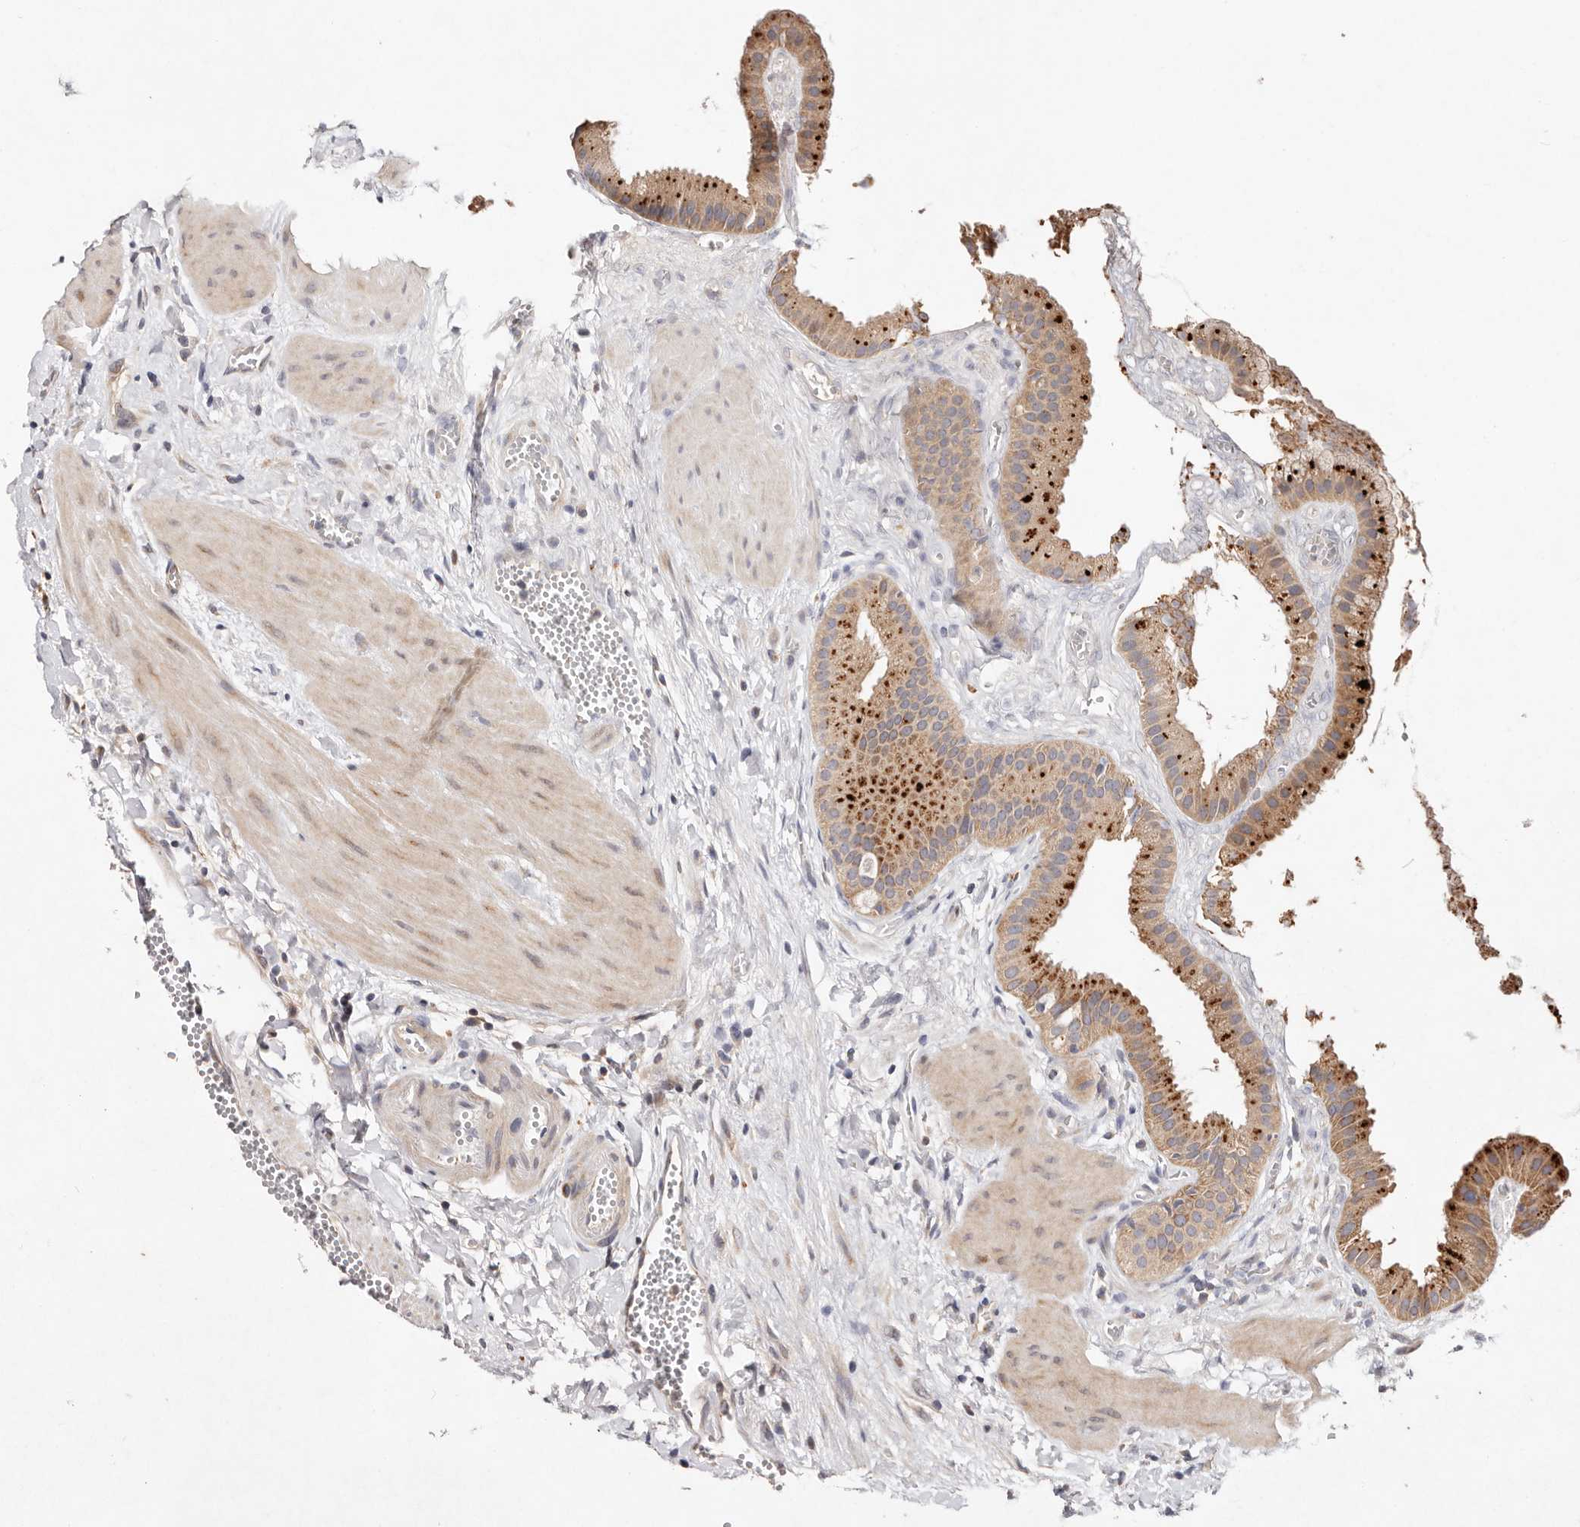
{"staining": {"intensity": "strong", "quantity": ">75%", "location": "cytoplasmic/membranous"}, "tissue": "gallbladder", "cell_type": "Glandular cells", "image_type": "normal", "snomed": [{"axis": "morphology", "description": "Normal tissue, NOS"}, {"axis": "topography", "description": "Gallbladder"}], "caption": "Immunohistochemical staining of unremarkable gallbladder demonstrates >75% levels of strong cytoplasmic/membranous protein positivity in approximately >75% of glandular cells.", "gene": "USP33", "patient": {"sex": "male", "age": 55}}